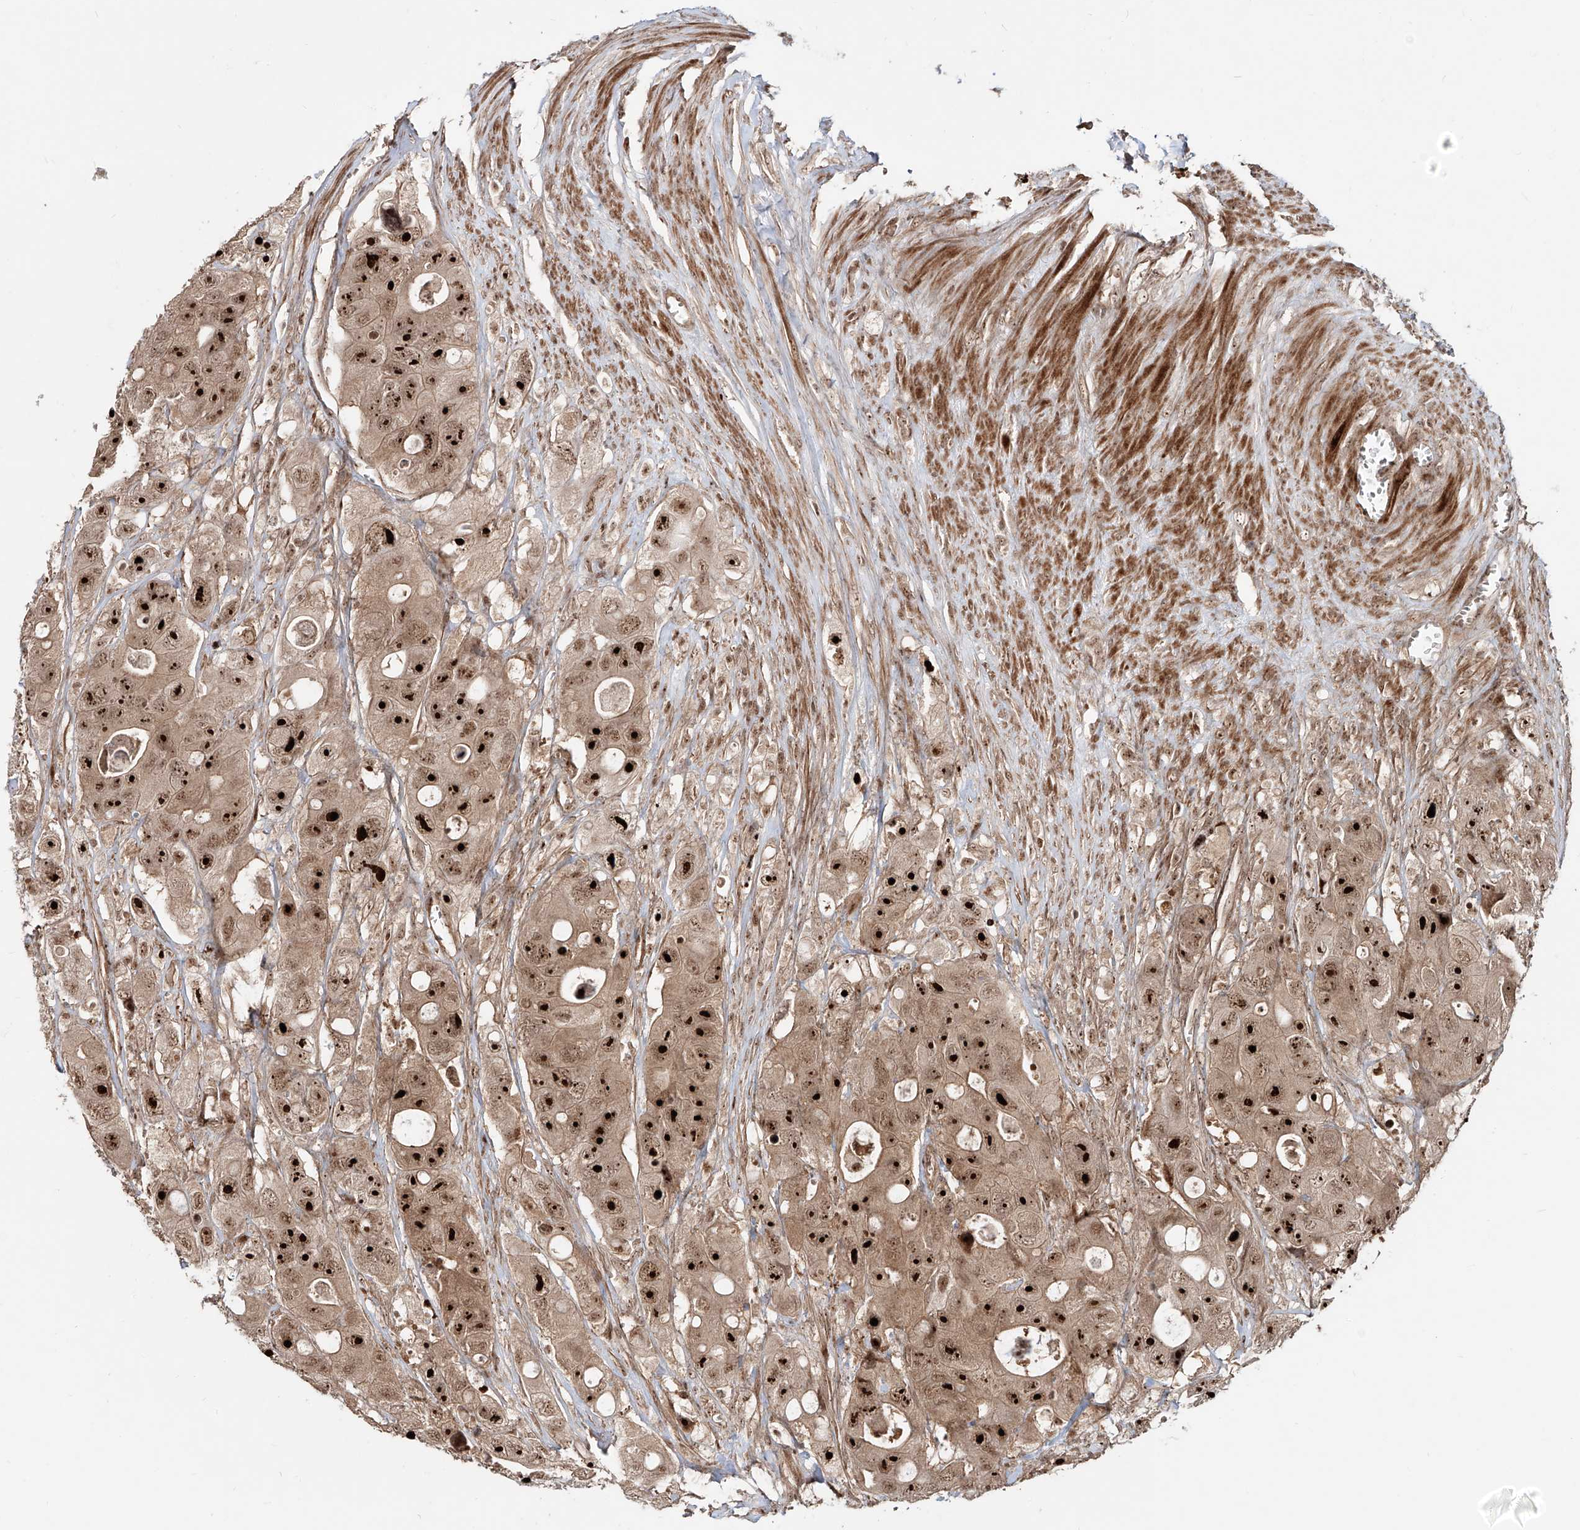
{"staining": {"intensity": "strong", "quantity": ">75%", "location": "cytoplasmic/membranous,nuclear"}, "tissue": "colorectal cancer", "cell_type": "Tumor cells", "image_type": "cancer", "snomed": [{"axis": "morphology", "description": "Adenocarcinoma, NOS"}, {"axis": "topography", "description": "Colon"}], "caption": "Strong cytoplasmic/membranous and nuclear protein staining is identified in about >75% of tumor cells in colorectal cancer.", "gene": "ZNF710", "patient": {"sex": "female", "age": 46}}